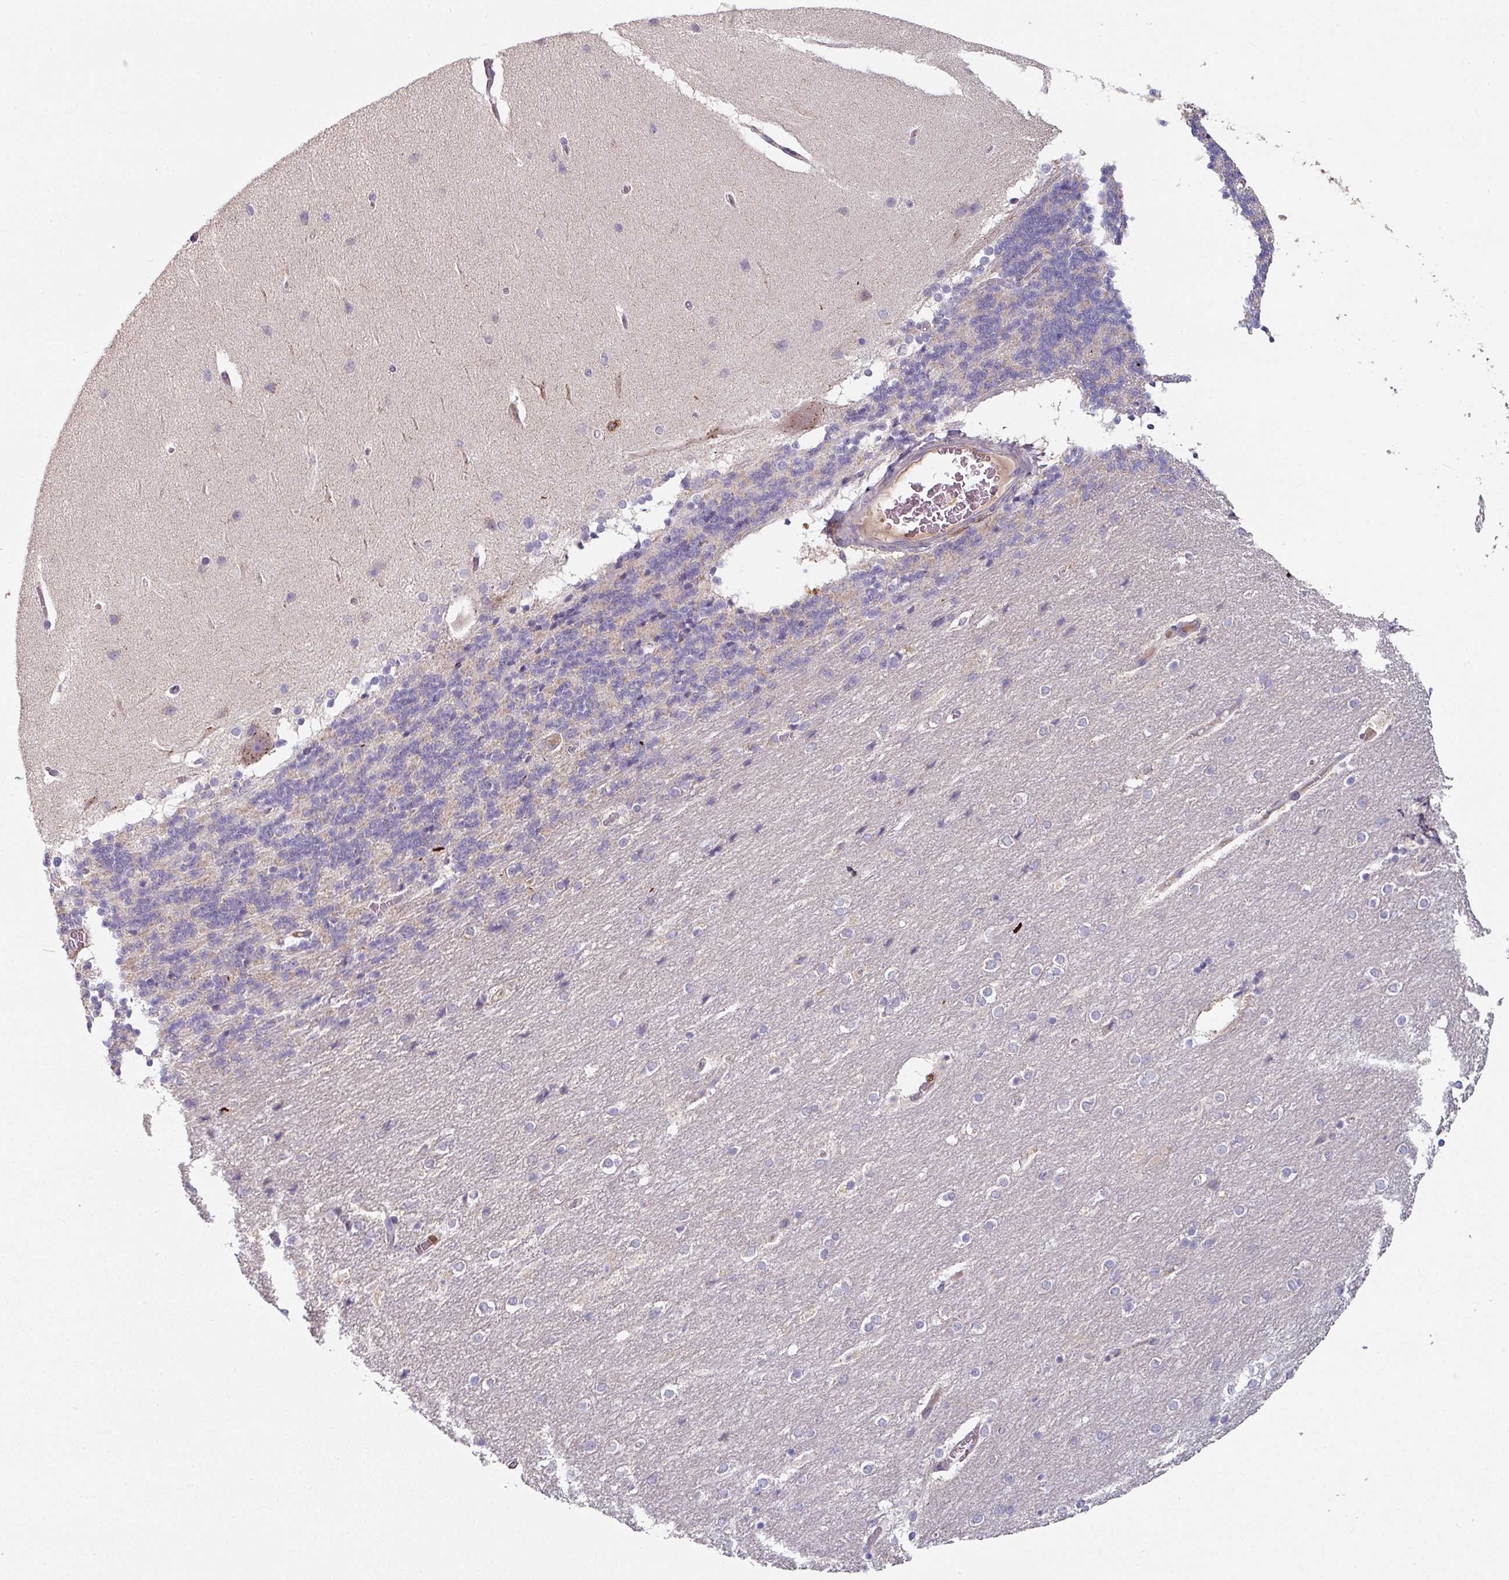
{"staining": {"intensity": "negative", "quantity": "none", "location": "none"}, "tissue": "cerebellum", "cell_type": "Cells in granular layer", "image_type": "normal", "snomed": [{"axis": "morphology", "description": "Normal tissue, NOS"}, {"axis": "topography", "description": "Cerebellum"}], "caption": "The IHC image has no significant expression in cells in granular layer of cerebellum. (DAB (3,3'-diaminobenzidine) IHC, high magnification).", "gene": "CD3G", "patient": {"sex": "female", "age": 54}}